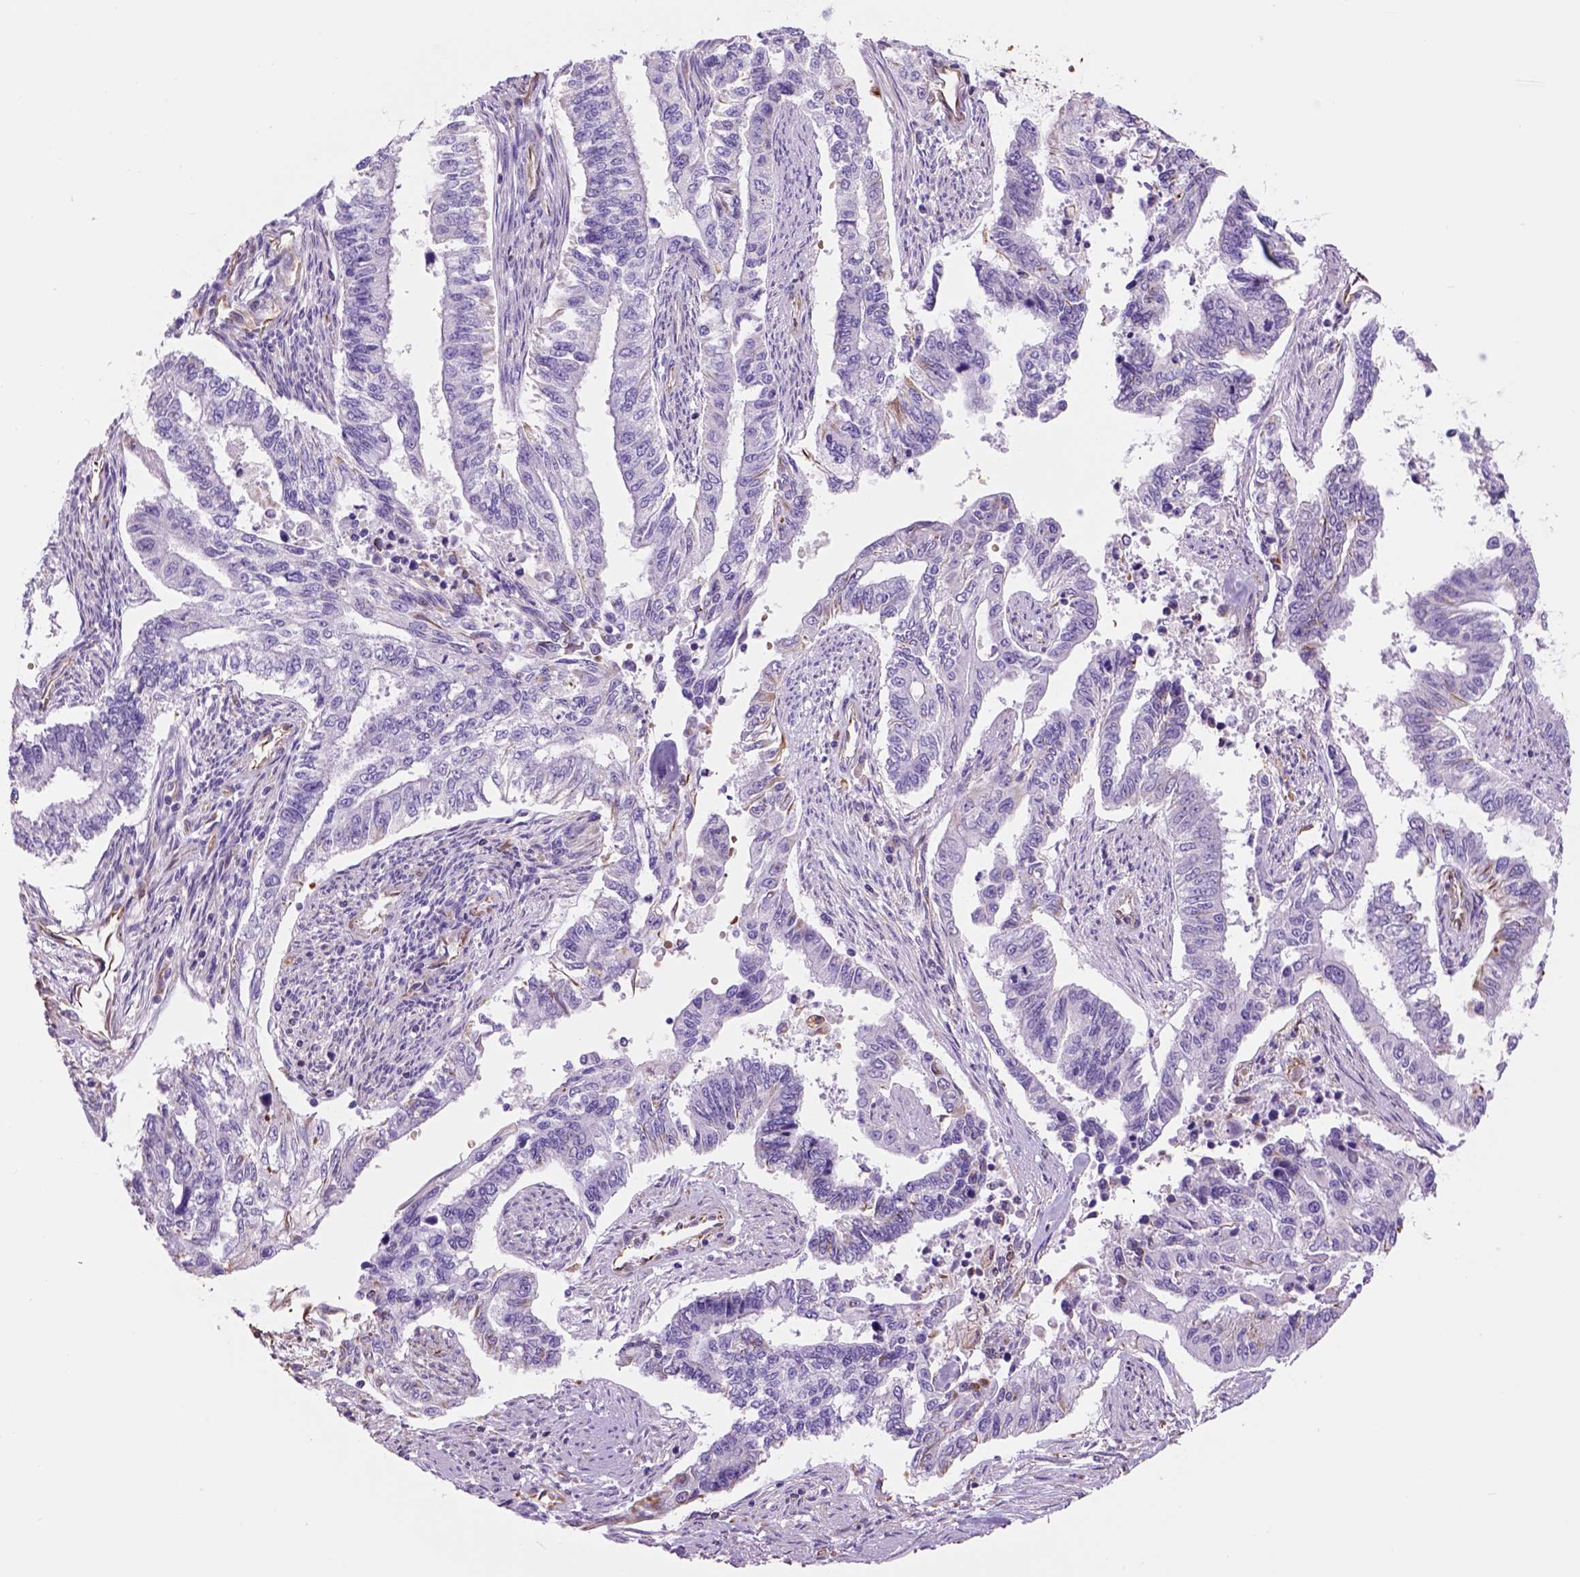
{"staining": {"intensity": "negative", "quantity": "none", "location": "none"}, "tissue": "endometrial cancer", "cell_type": "Tumor cells", "image_type": "cancer", "snomed": [{"axis": "morphology", "description": "Adenocarcinoma, NOS"}, {"axis": "topography", "description": "Uterus"}], "caption": "Tumor cells show no significant expression in endometrial cancer (adenocarcinoma). (DAB (3,3'-diaminobenzidine) IHC, high magnification).", "gene": "ZZZ3", "patient": {"sex": "female", "age": 59}}